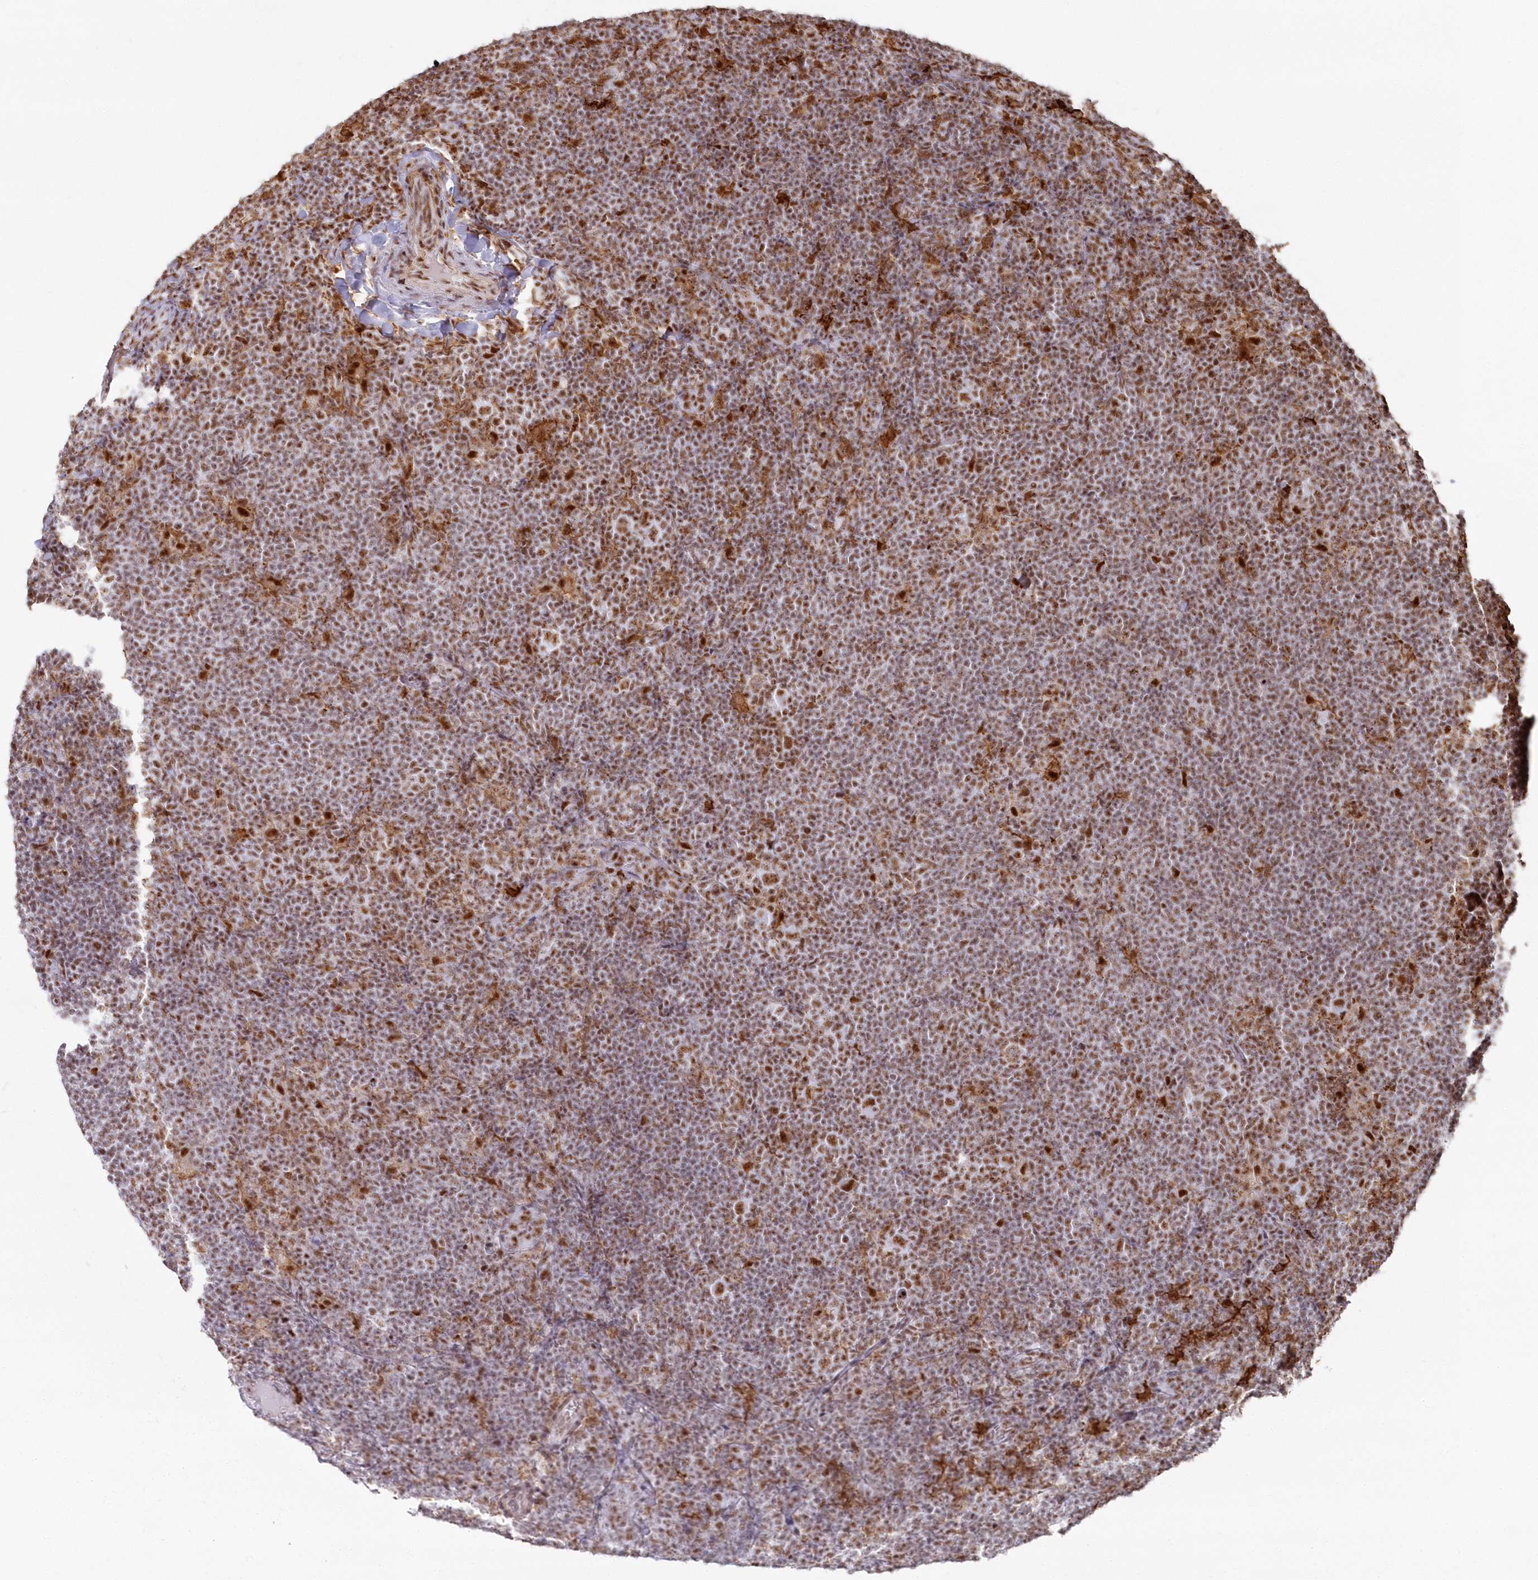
{"staining": {"intensity": "strong", "quantity": ">75%", "location": "nuclear"}, "tissue": "lymphoma", "cell_type": "Tumor cells", "image_type": "cancer", "snomed": [{"axis": "morphology", "description": "Hodgkin's disease, NOS"}, {"axis": "topography", "description": "Lymph node"}], "caption": "Hodgkin's disease tissue shows strong nuclear expression in about >75% of tumor cells (brown staining indicates protein expression, while blue staining denotes nuclei).", "gene": "DDX46", "patient": {"sex": "female", "age": 57}}